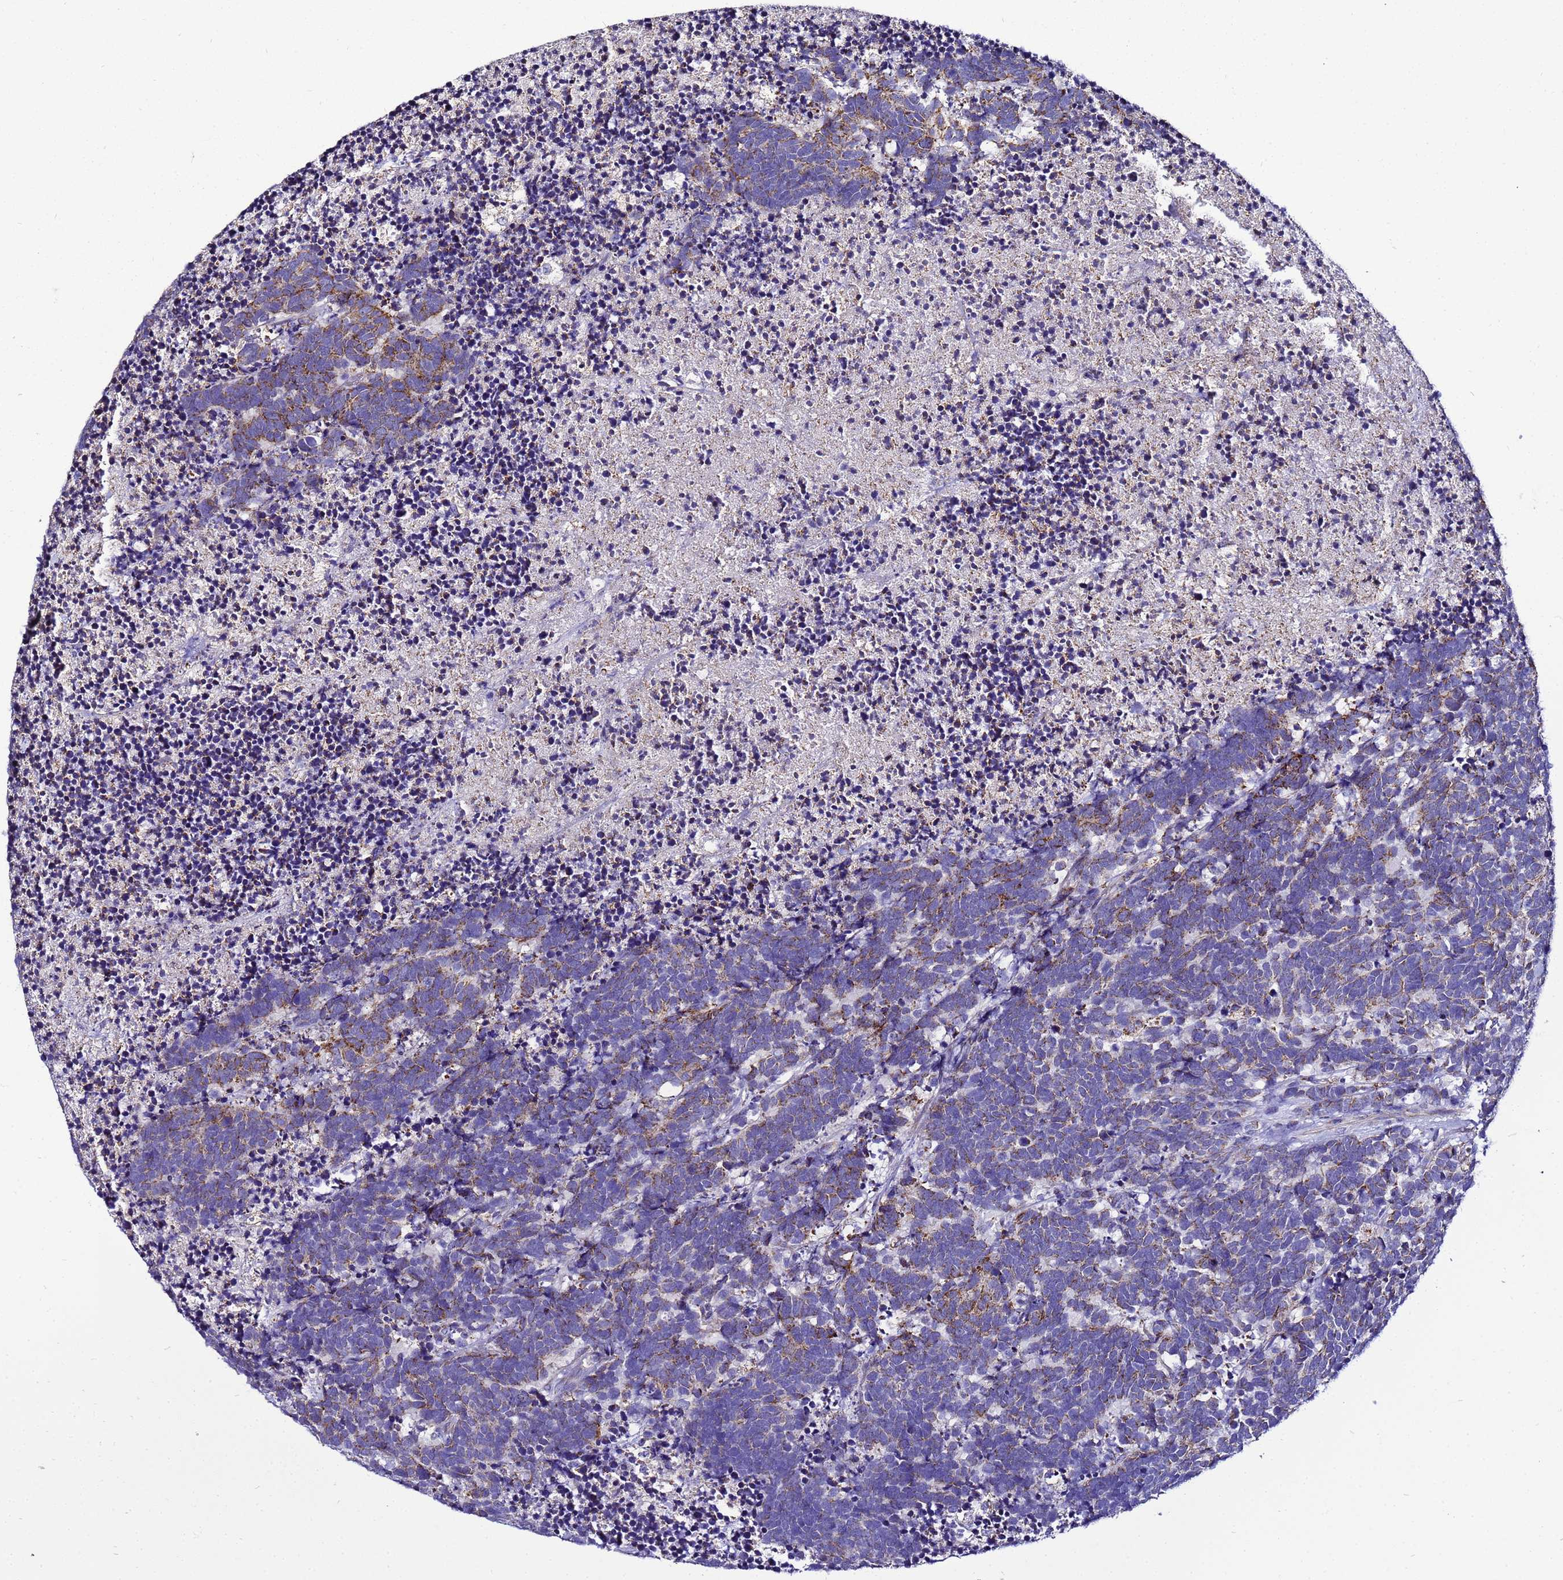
{"staining": {"intensity": "moderate", "quantity": "<25%", "location": "cytoplasmic/membranous"}, "tissue": "carcinoid", "cell_type": "Tumor cells", "image_type": "cancer", "snomed": [{"axis": "morphology", "description": "Carcinoma, NOS"}, {"axis": "morphology", "description": "Carcinoid, malignant, NOS"}, {"axis": "topography", "description": "Urinary bladder"}], "caption": "Immunohistochemical staining of human carcinoma shows low levels of moderate cytoplasmic/membranous positivity in about <25% of tumor cells. The staining was performed using DAB (3,3'-diaminobenzidine) to visualize the protein expression in brown, while the nuclei were stained in blue with hematoxylin (Magnification: 20x).", "gene": "HIGD2A", "patient": {"sex": "male", "age": 57}}